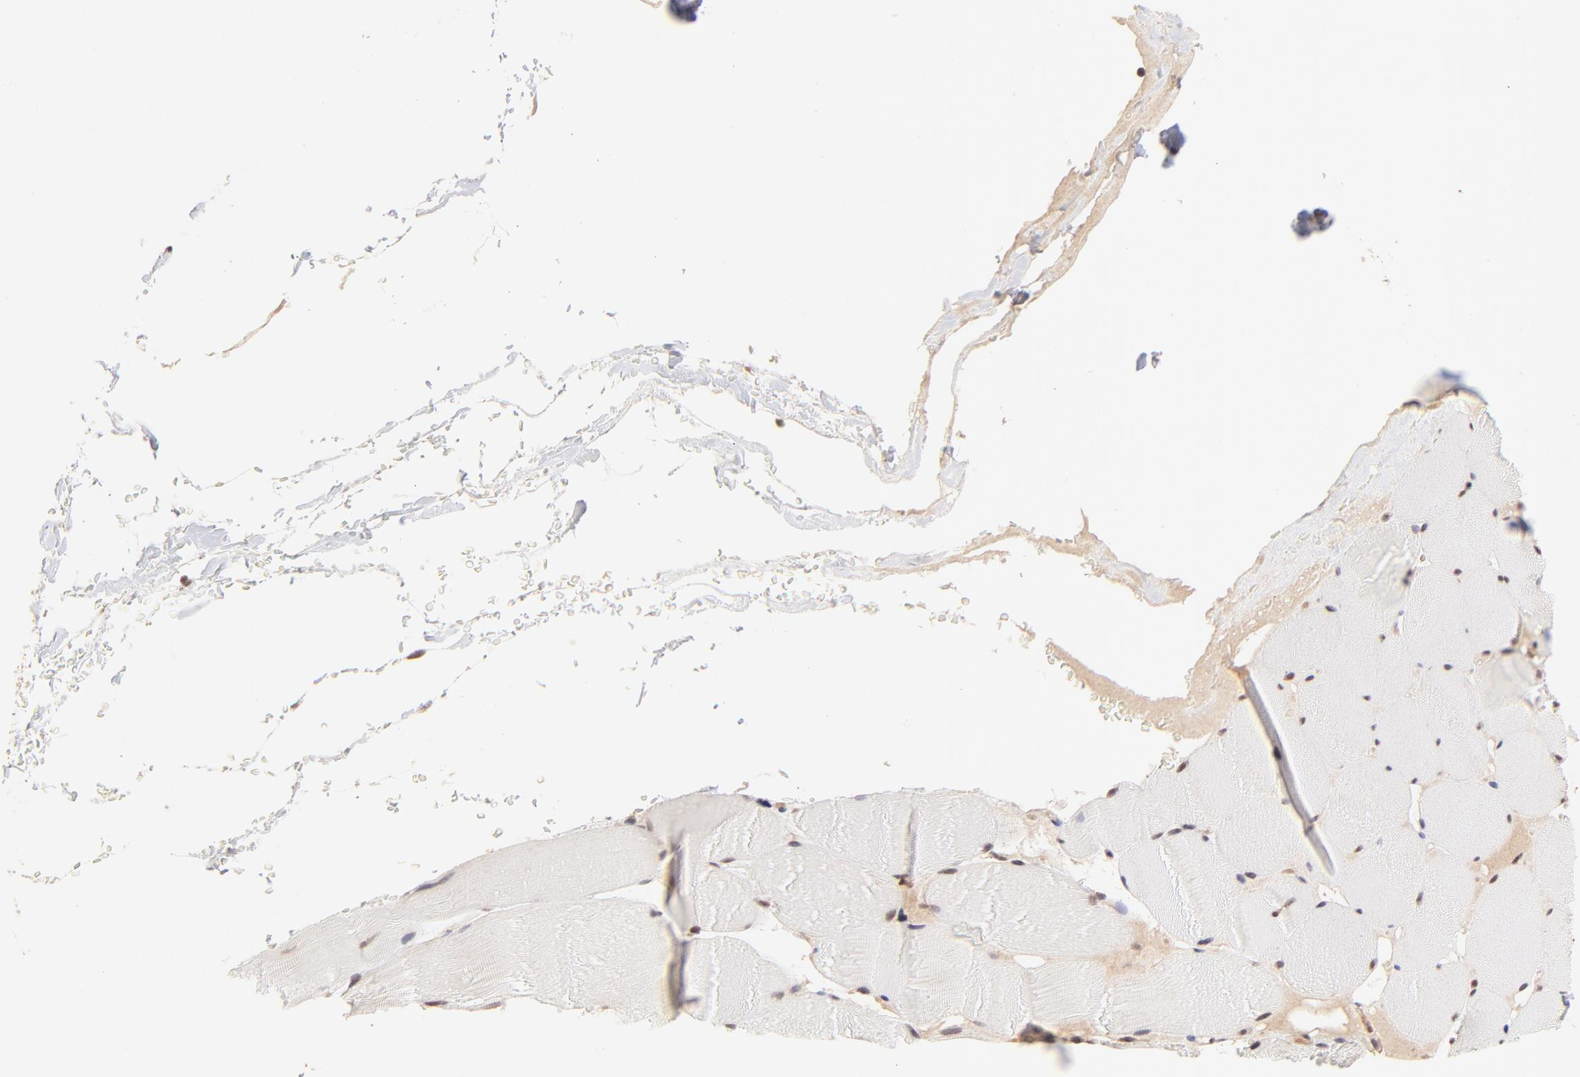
{"staining": {"intensity": "weak", "quantity": "25%-75%", "location": "nuclear"}, "tissue": "skeletal muscle", "cell_type": "Myocytes", "image_type": "normal", "snomed": [{"axis": "morphology", "description": "Normal tissue, NOS"}, {"axis": "topography", "description": "Skeletal muscle"}], "caption": "Skeletal muscle stained with a protein marker exhibits weak staining in myocytes.", "gene": "MED12", "patient": {"sex": "male", "age": 62}}